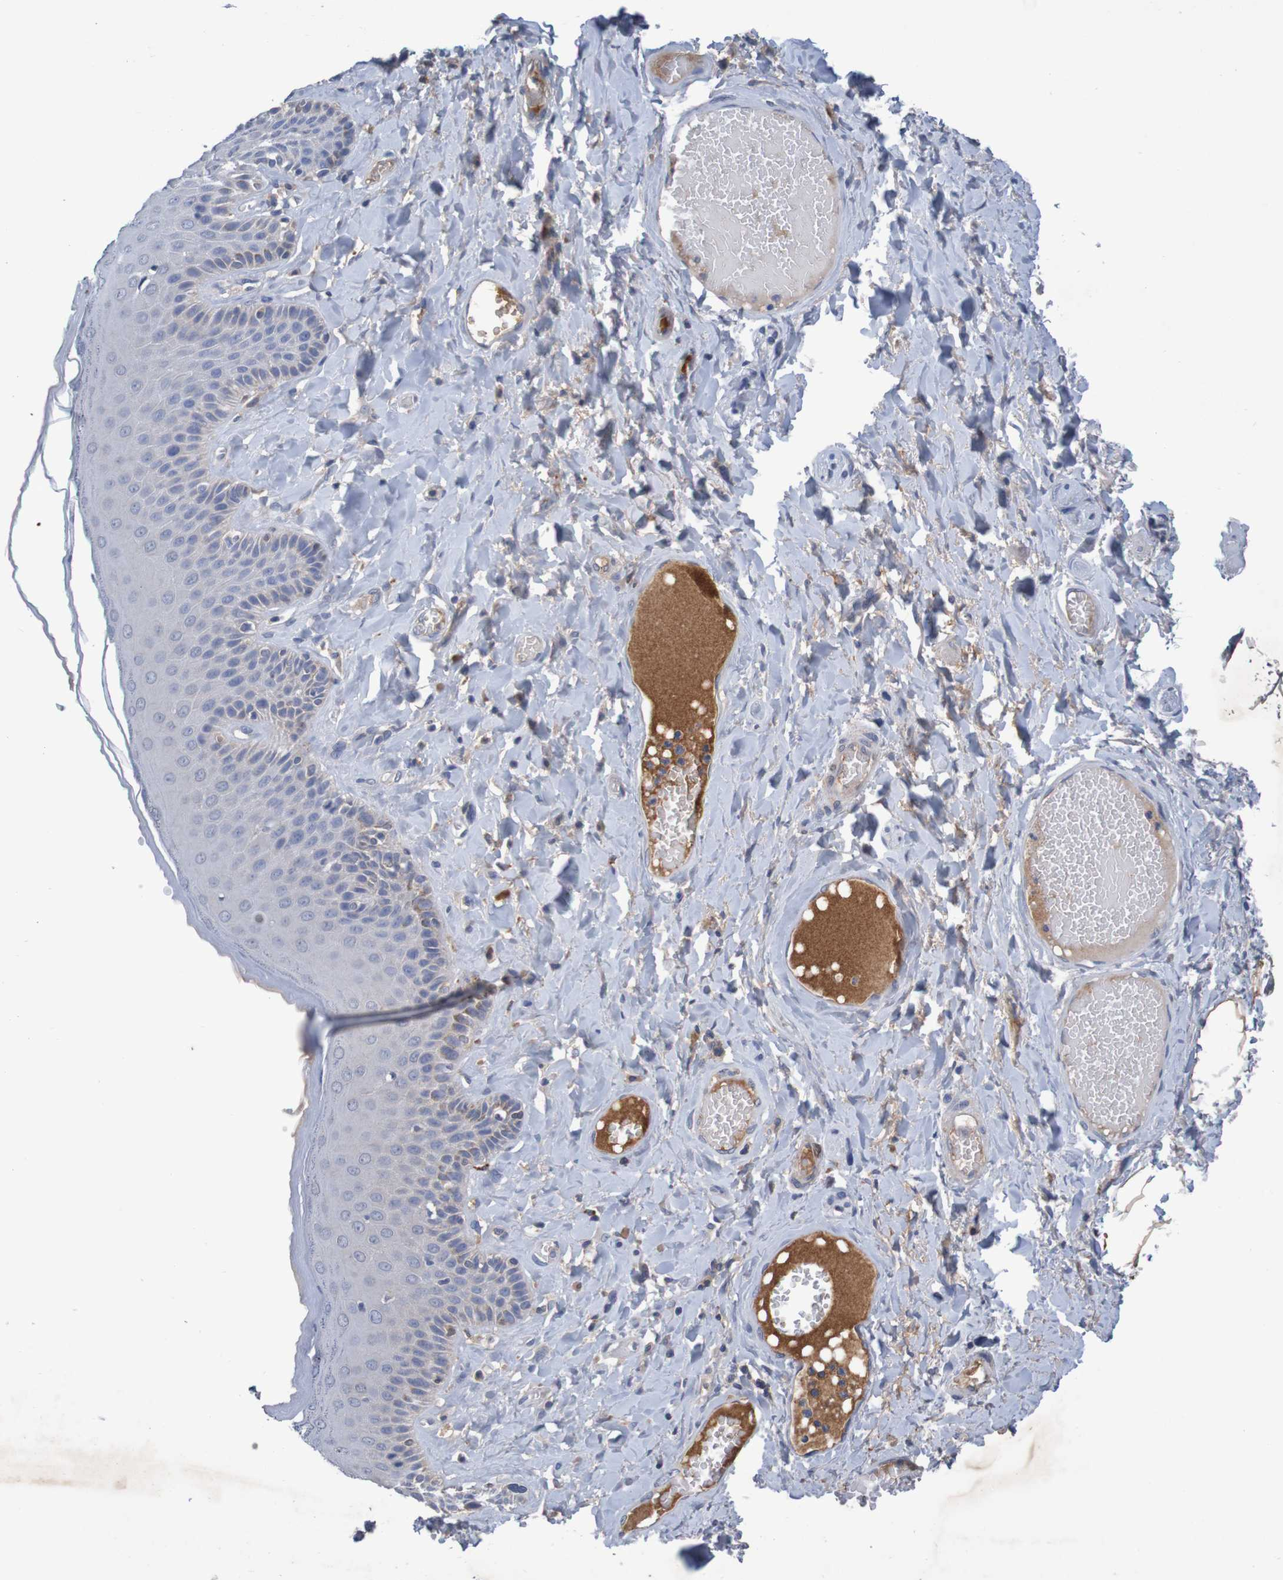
{"staining": {"intensity": "weak", "quantity": "<25%", "location": "cytoplasmic/membranous"}, "tissue": "skin", "cell_type": "Epidermal cells", "image_type": "normal", "snomed": [{"axis": "morphology", "description": "Normal tissue, NOS"}, {"axis": "topography", "description": "Anal"}], "caption": "Immunohistochemistry (IHC) photomicrograph of unremarkable skin: skin stained with DAB demonstrates no significant protein positivity in epidermal cells. (DAB (3,3'-diaminobenzidine) IHC visualized using brightfield microscopy, high magnification).", "gene": "LTA", "patient": {"sex": "male", "age": 69}}